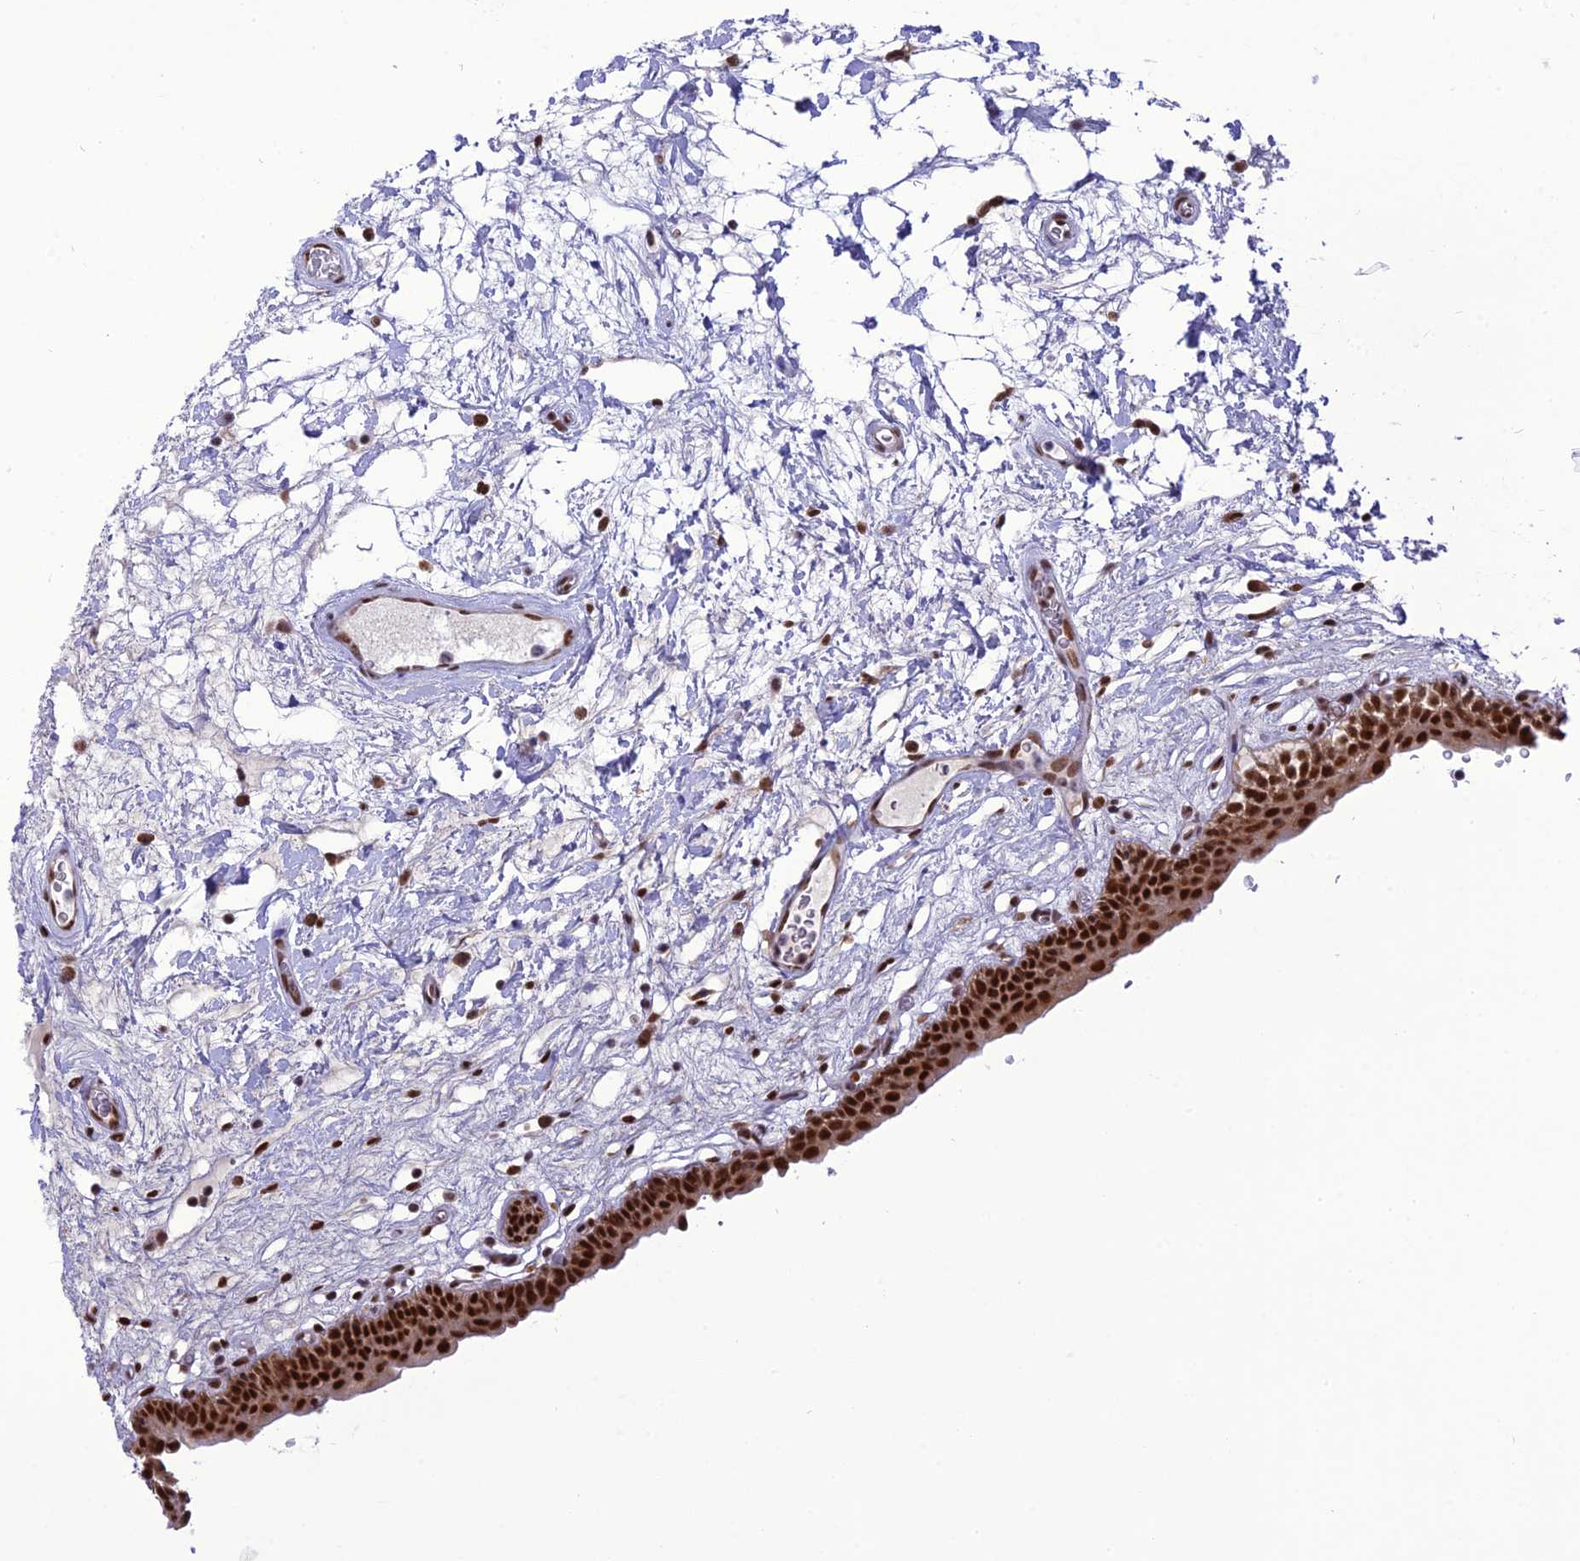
{"staining": {"intensity": "strong", "quantity": ">75%", "location": "nuclear"}, "tissue": "urinary bladder", "cell_type": "Urothelial cells", "image_type": "normal", "snomed": [{"axis": "morphology", "description": "Normal tissue, NOS"}, {"axis": "topography", "description": "Urinary bladder"}], "caption": "This image demonstrates IHC staining of benign human urinary bladder, with high strong nuclear positivity in about >75% of urothelial cells.", "gene": "DDX1", "patient": {"sex": "male", "age": 83}}